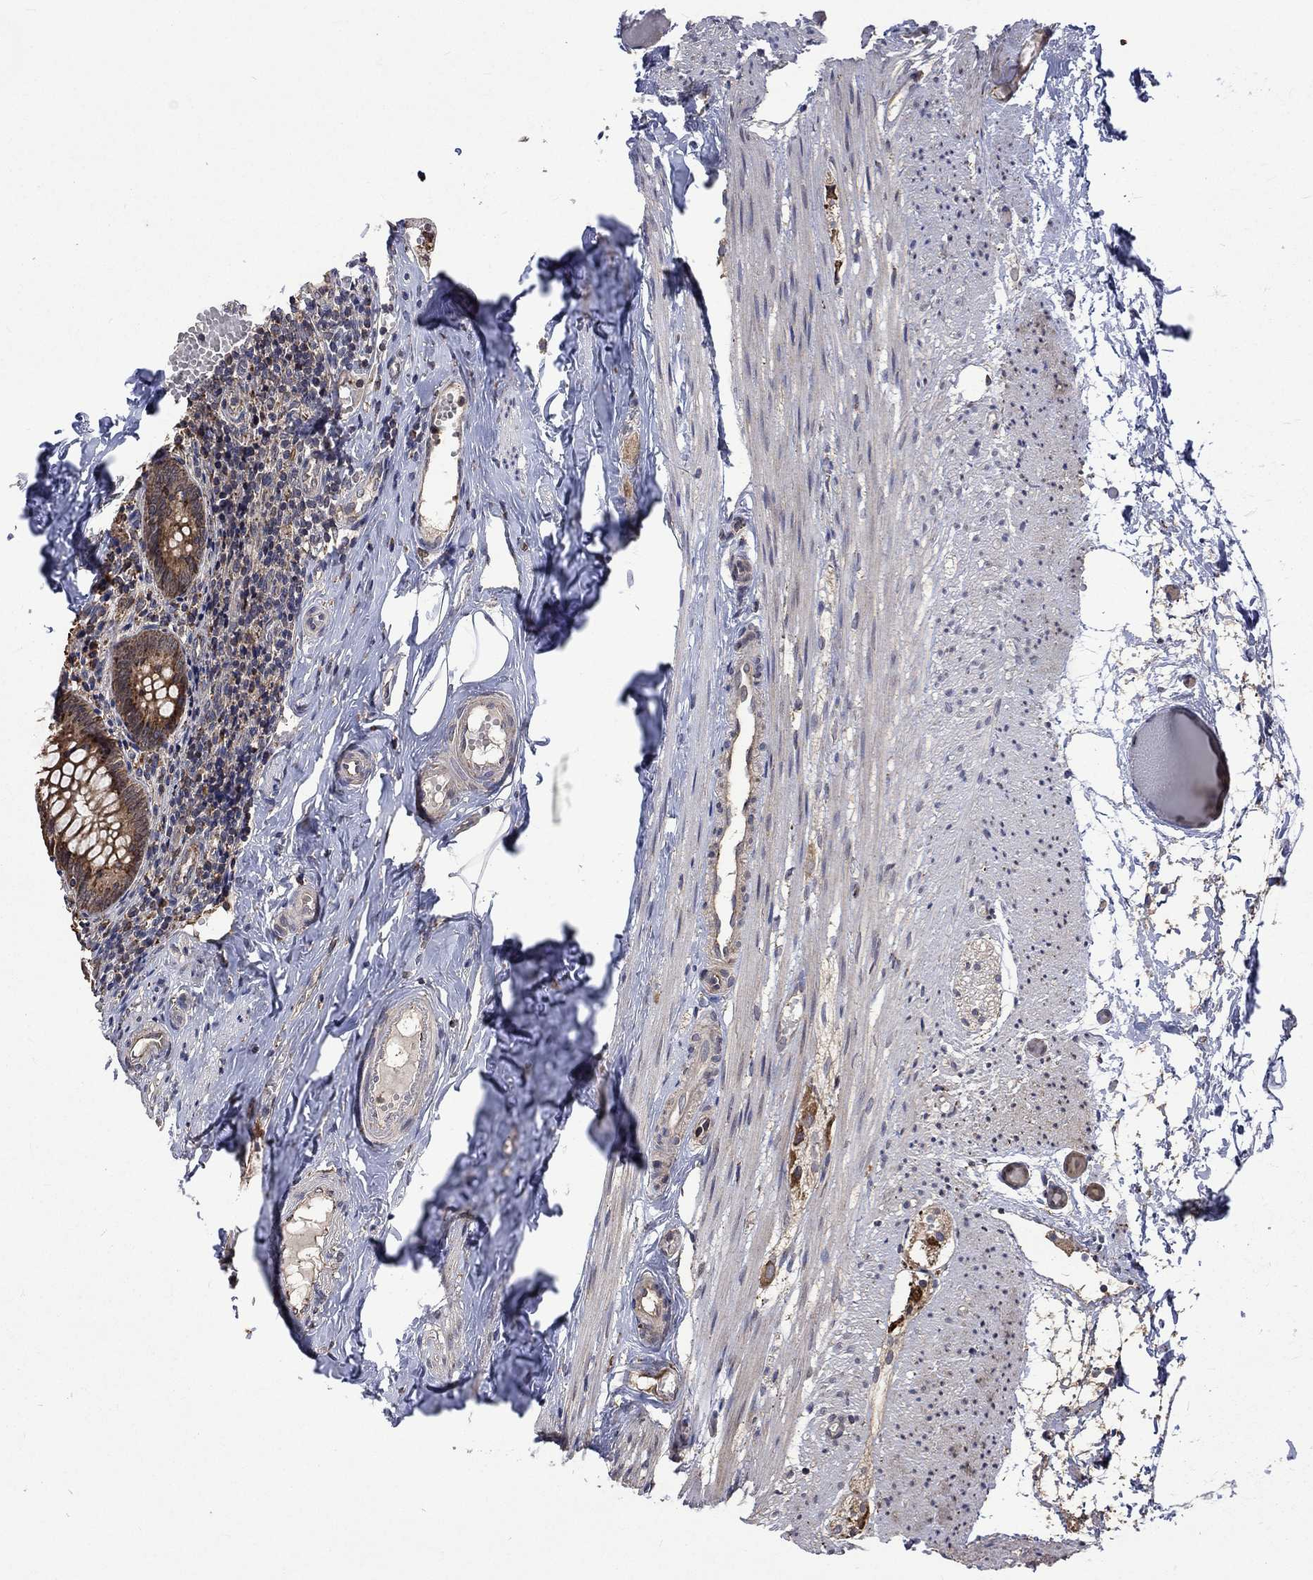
{"staining": {"intensity": "moderate", "quantity": ">75%", "location": "cytoplasmic/membranous"}, "tissue": "appendix", "cell_type": "Glandular cells", "image_type": "normal", "snomed": [{"axis": "morphology", "description": "Normal tissue, NOS"}, {"axis": "topography", "description": "Appendix"}], "caption": "Protein staining demonstrates moderate cytoplasmic/membranous staining in about >75% of glandular cells in normal appendix. The staining was performed using DAB, with brown indicating positive protein expression. Nuclei are stained blue with hematoxylin.", "gene": "ESRRA", "patient": {"sex": "female", "age": 23}}